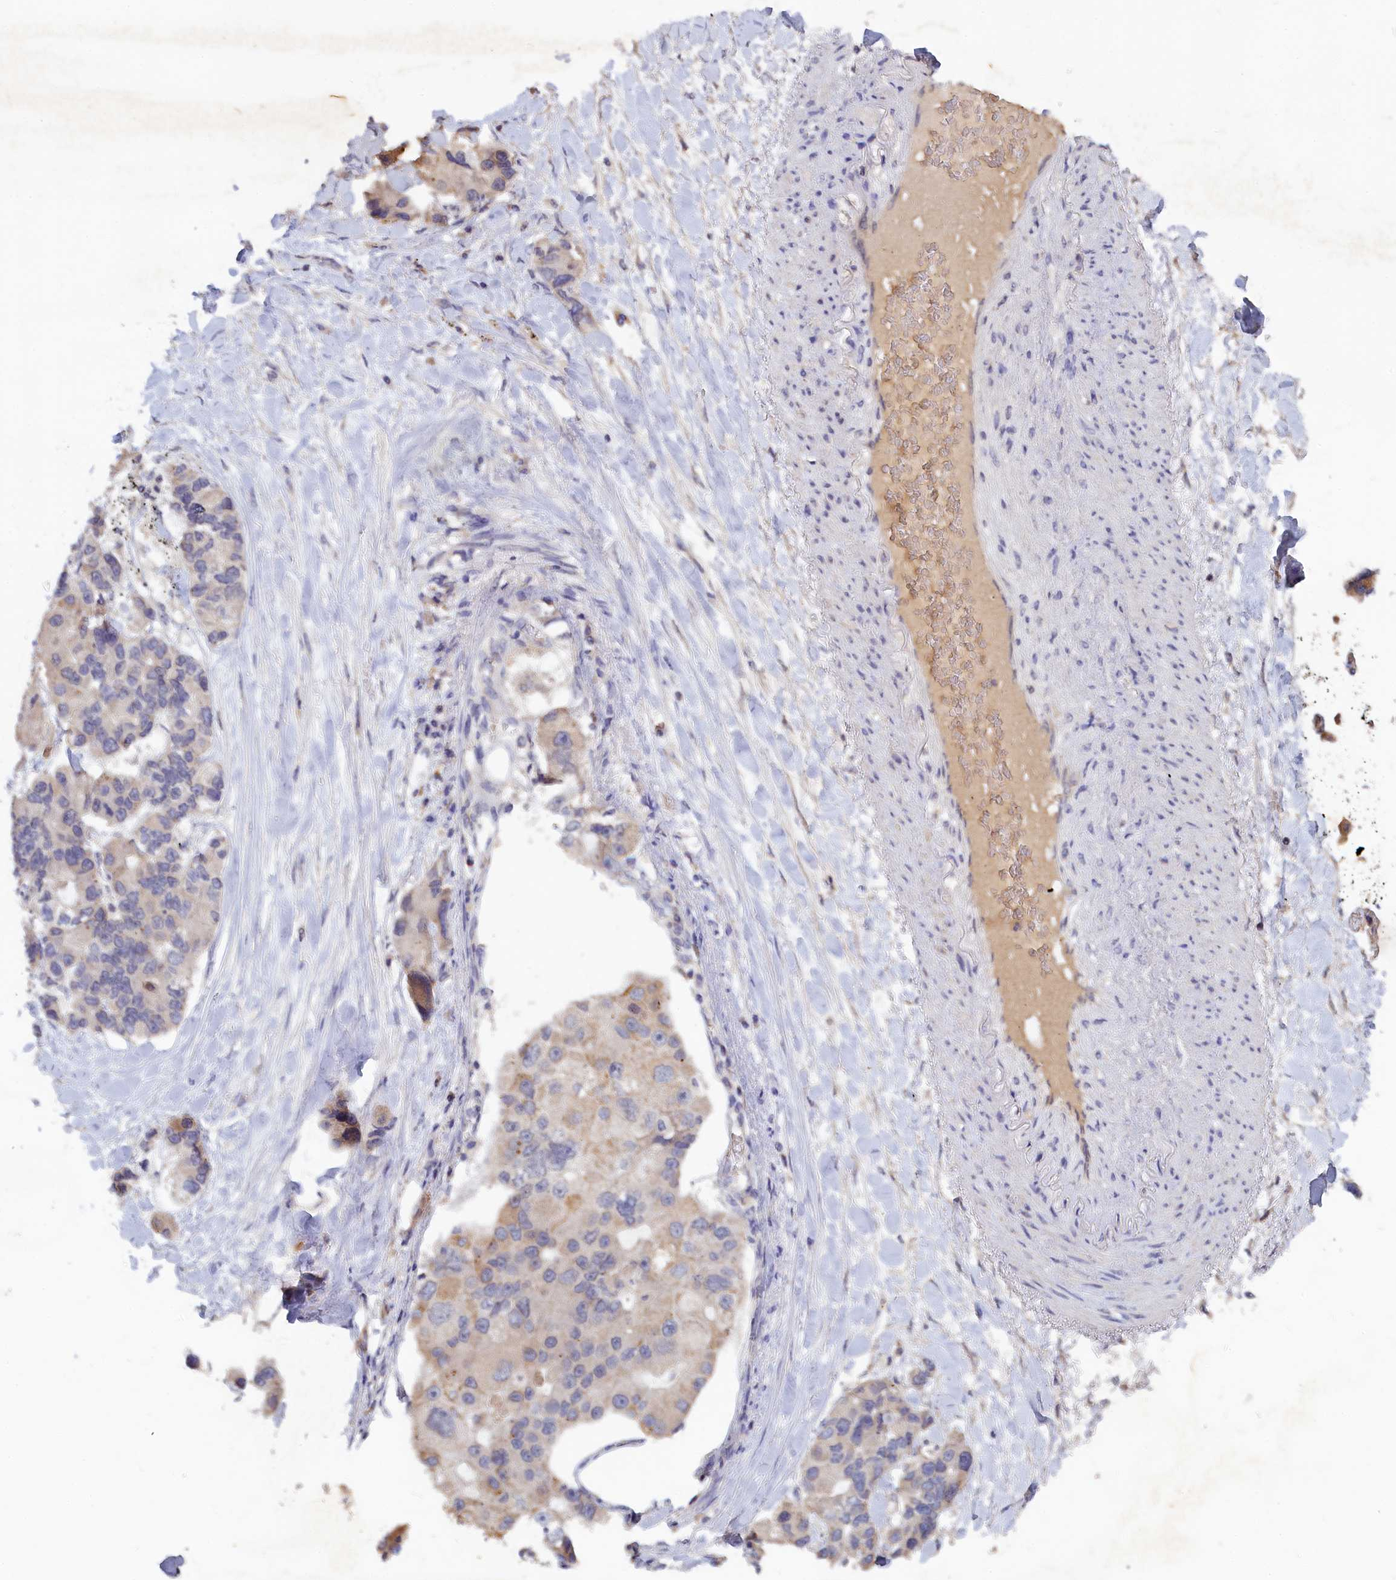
{"staining": {"intensity": "weak", "quantity": "<25%", "location": "cytoplasmic/membranous"}, "tissue": "lung cancer", "cell_type": "Tumor cells", "image_type": "cancer", "snomed": [{"axis": "morphology", "description": "Adenocarcinoma, NOS"}, {"axis": "topography", "description": "Lung"}], "caption": "The photomicrograph shows no significant positivity in tumor cells of lung cancer (adenocarcinoma). (DAB (3,3'-diaminobenzidine) immunohistochemistry (IHC) visualized using brightfield microscopy, high magnification).", "gene": "CELF5", "patient": {"sex": "female", "age": 54}}